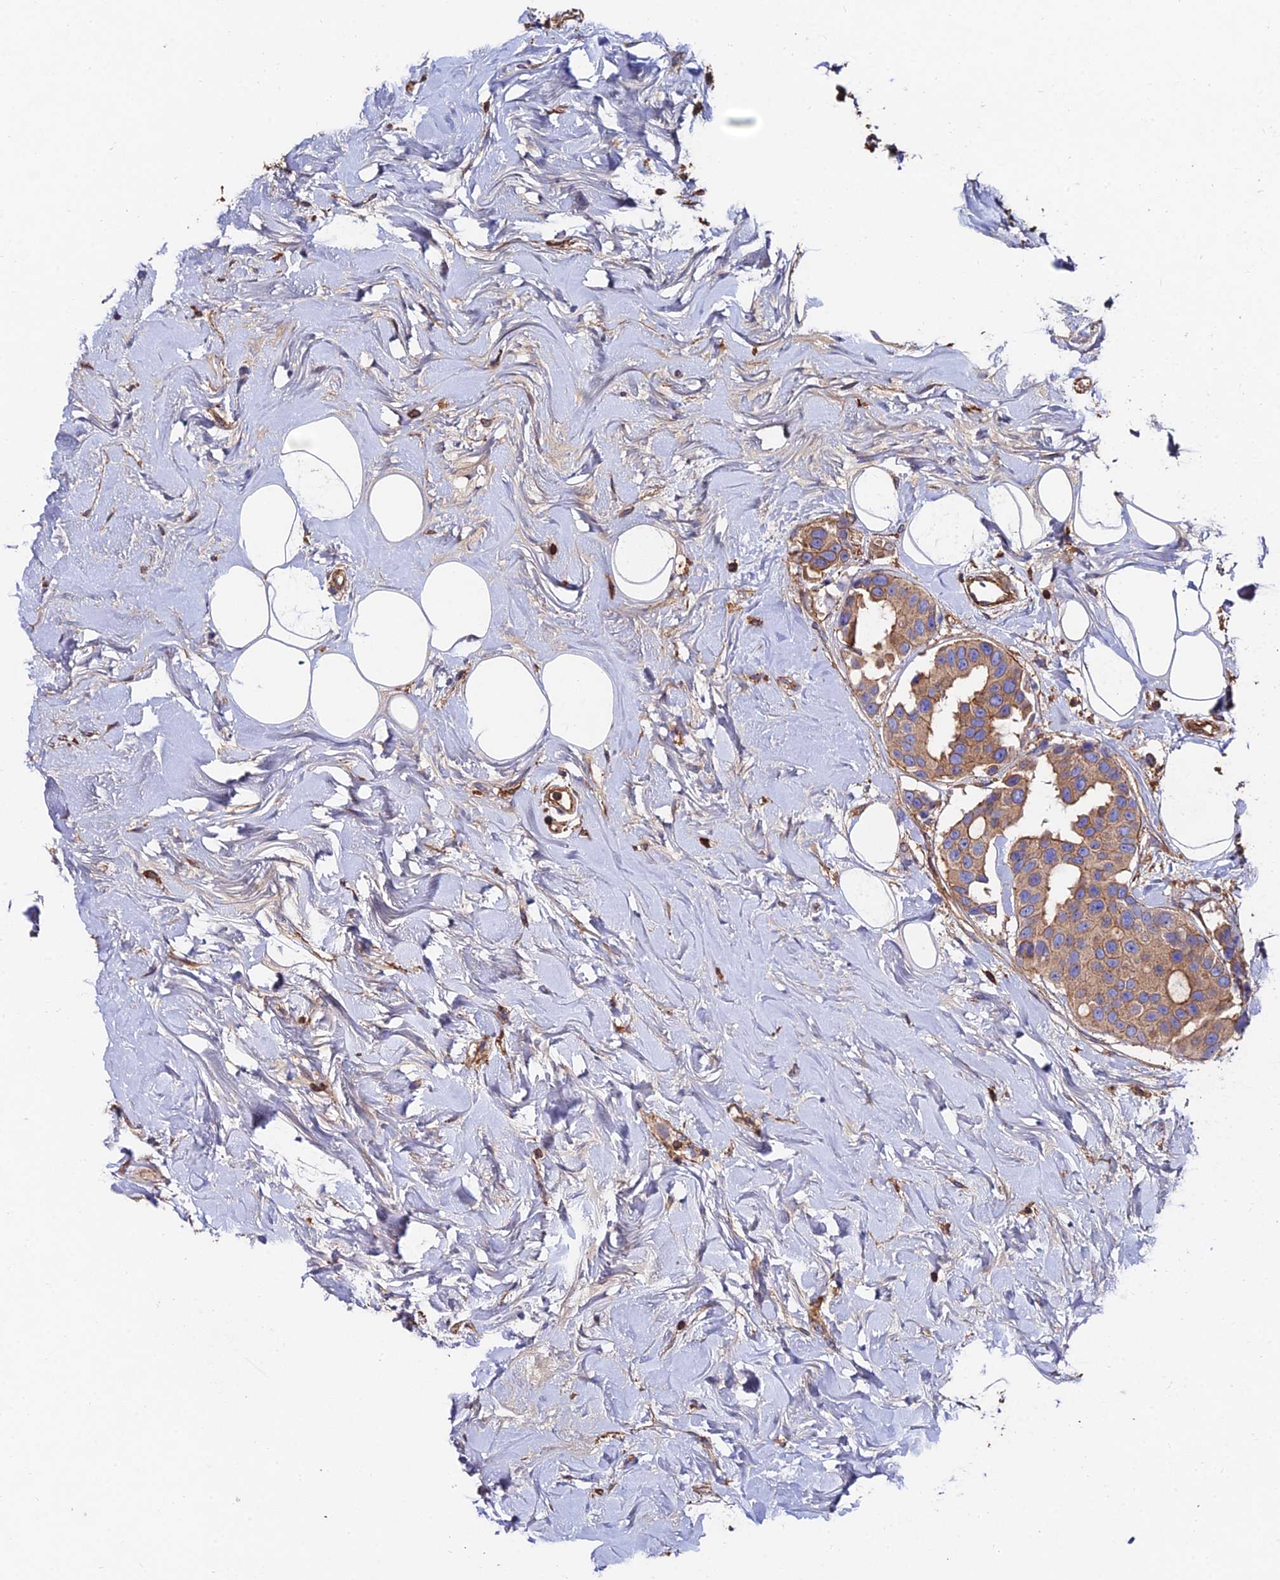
{"staining": {"intensity": "weak", "quantity": ">75%", "location": "cytoplasmic/membranous"}, "tissue": "breast cancer", "cell_type": "Tumor cells", "image_type": "cancer", "snomed": [{"axis": "morphology", "description": "Normal tissue, NOS"}, {"axis": "morphology", "description": "Duct carcinoma"}, {"axis": "topography", "description": "Breast"}], "caption": "Protein staining by immunohistochemistry displays weak cytoplasmic/membranous positivity in about >75% of tumor cells in invasive ductal carcinoma (breast).", "gene": "EXT1", "patient": {"sex": "female", "age": 39}}